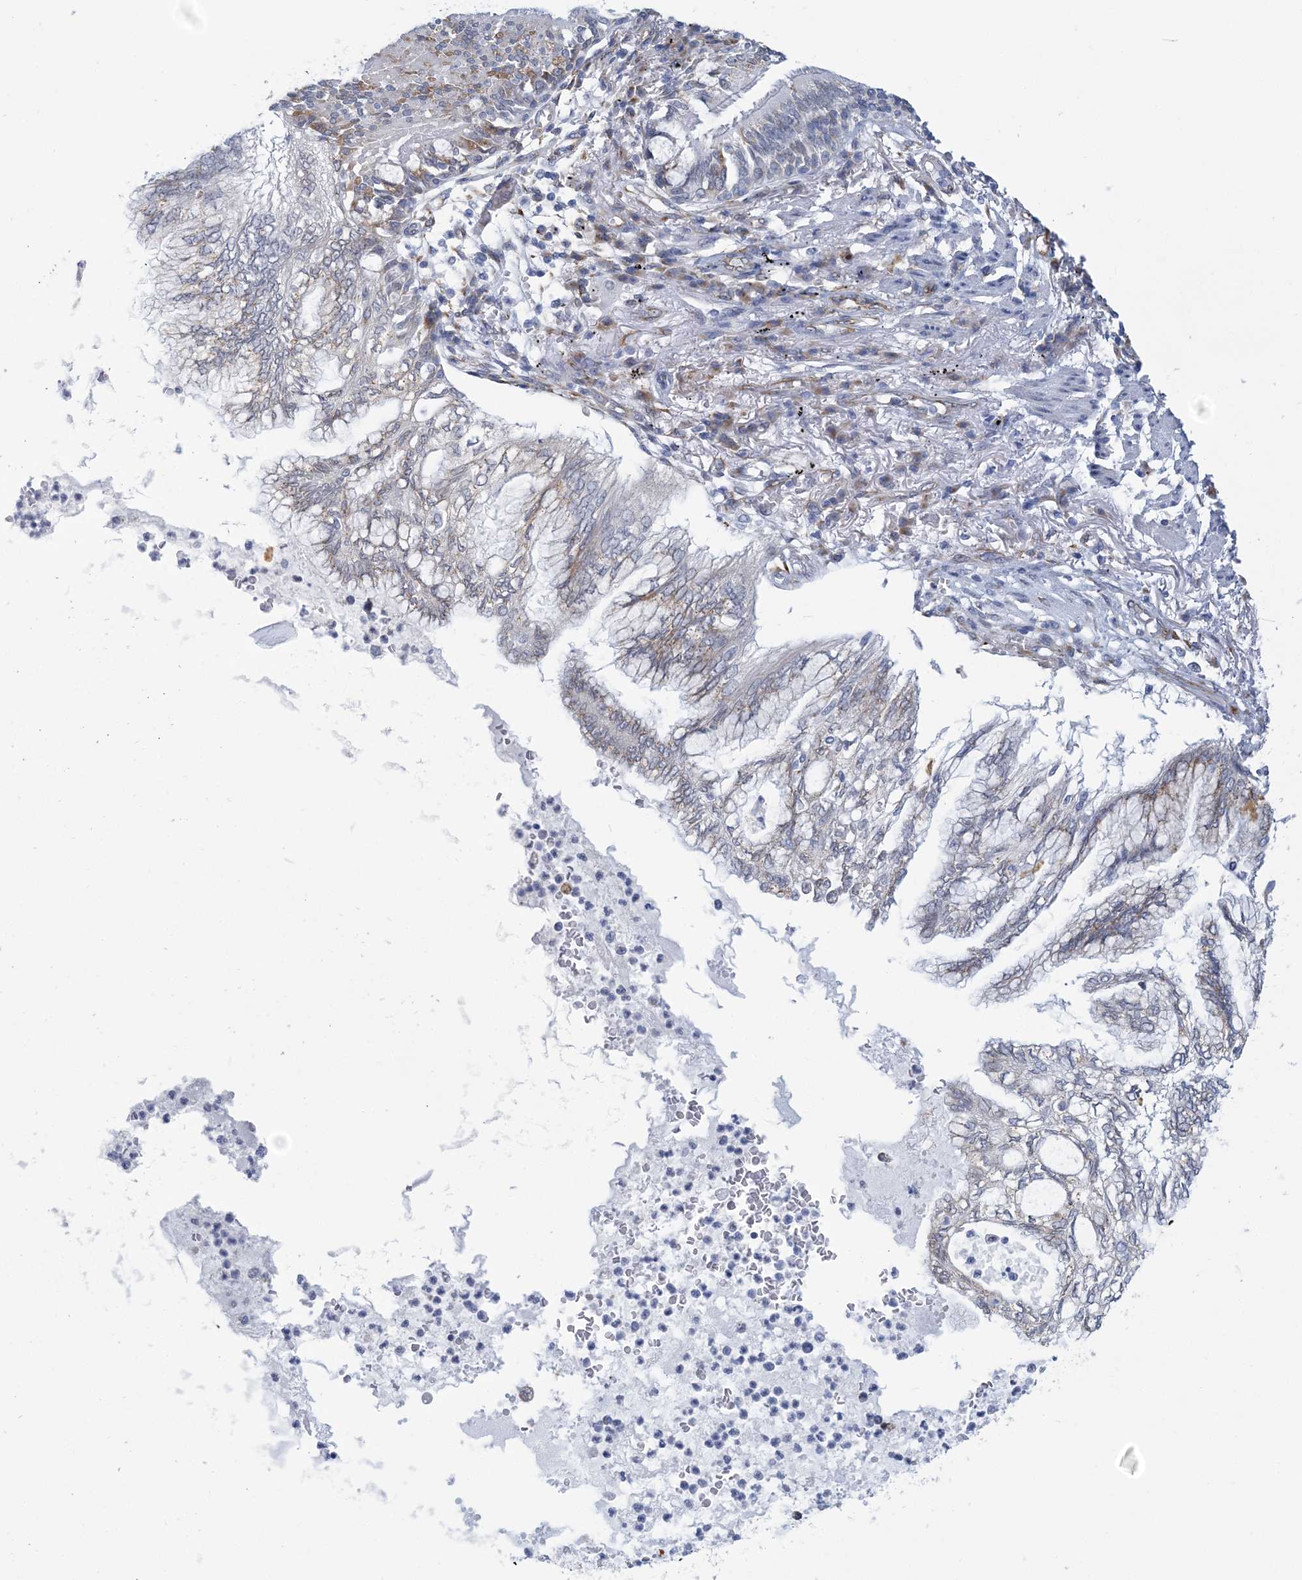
{"staining": {"intensity": "weak", "quantity": "<25%", "location": "cytoplasmic/membranous"}, "tissue": "lung cancer", "cell_type": "Tumor cells", "image_type": "cancer", "snomed": [{"axis": "morphology", "description": "Adenocarcinoma, NOS"}, {"axis": "topography", "description": "Lung"}], "caption": "Immunohistochemical staining of adenocarcinoma (lung) reveals no significant expression in tumor cells.", "gene": "PLEKHG4B", "patient": {"sex": "female", "age": 70}}